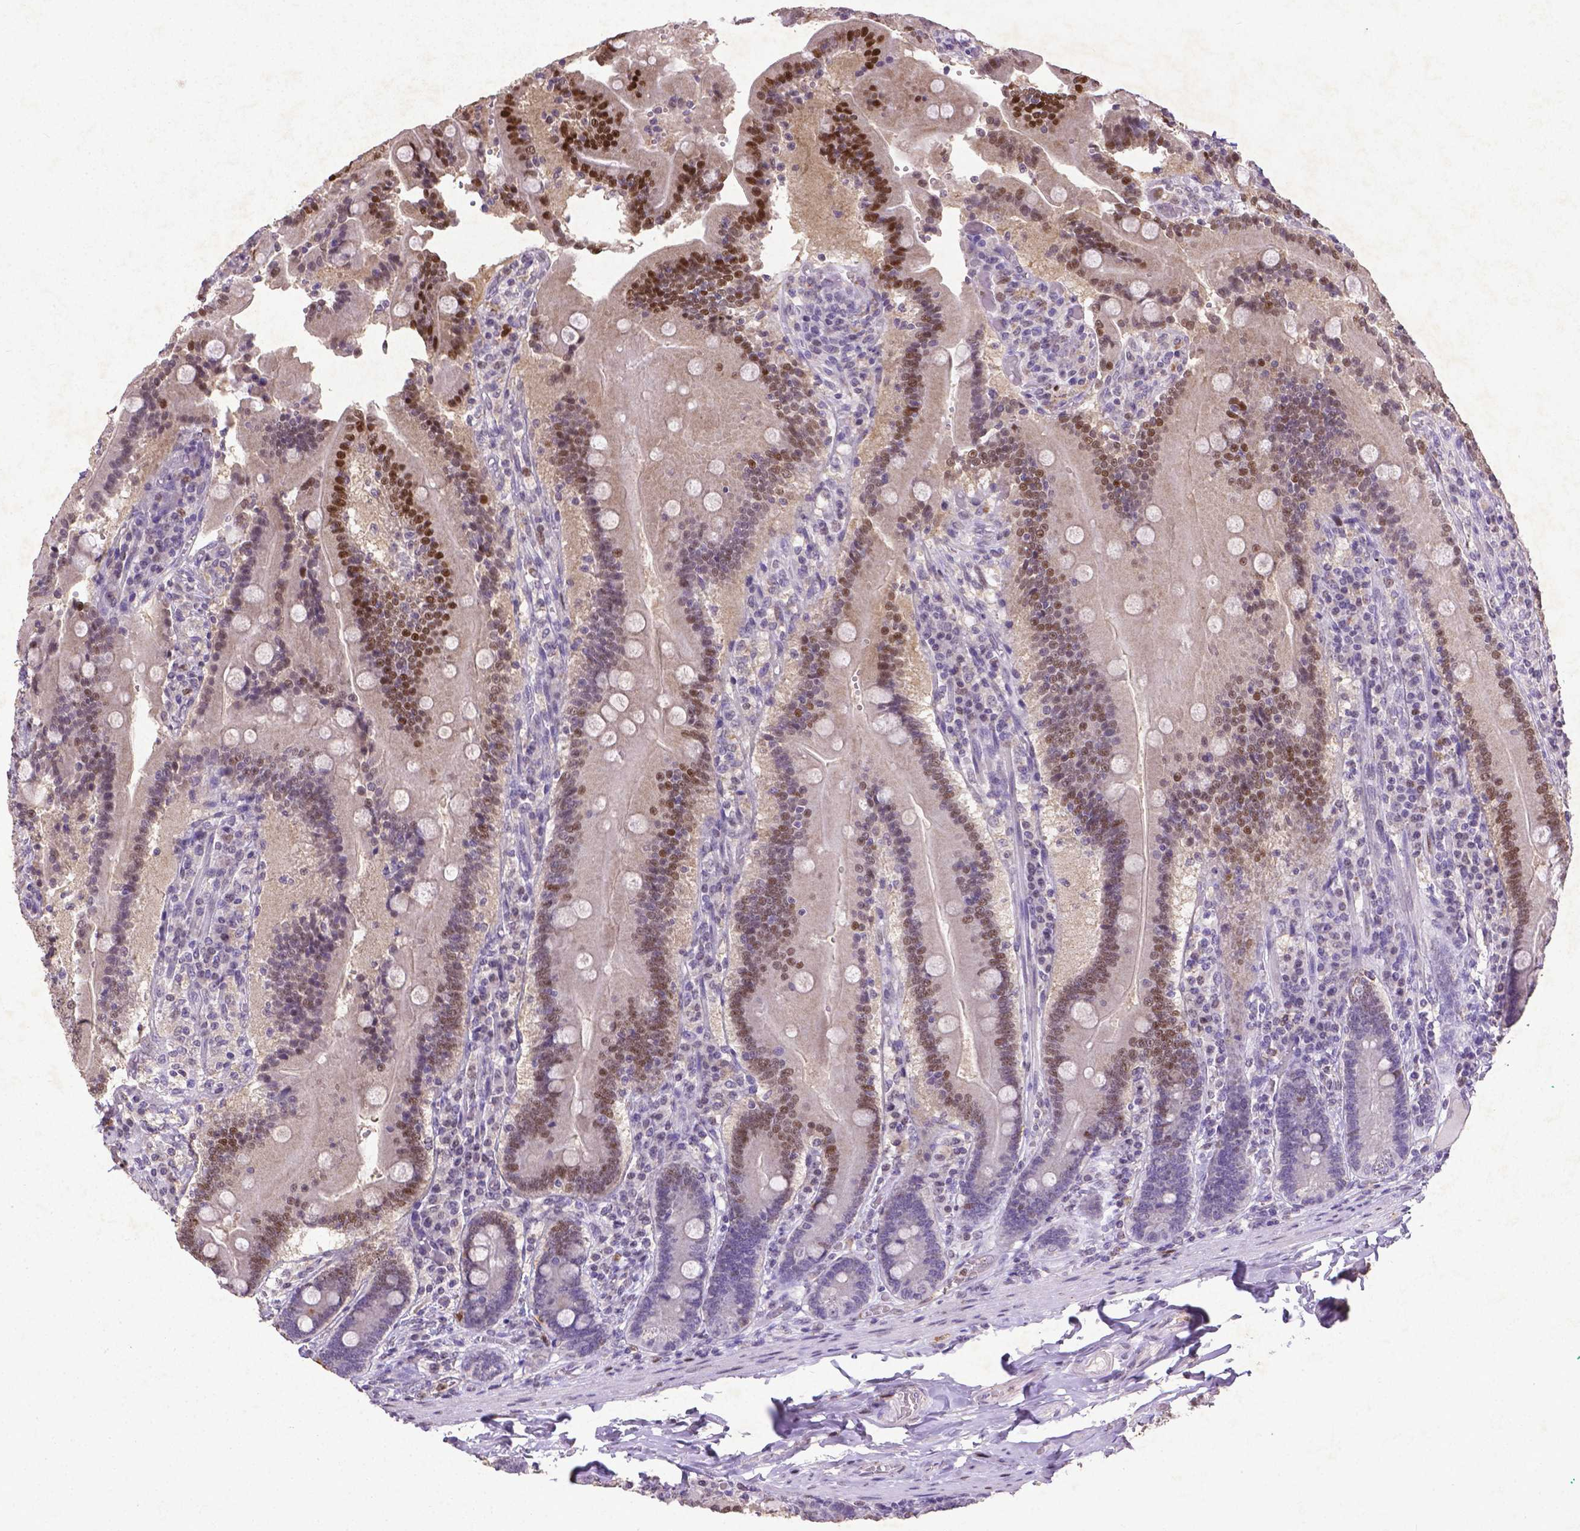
{"staining": {"intensity": "moderate", "quantity": ">75%", "location": "cytoplasmic/membranous,nuclear"}, "tissue": "duodenum", "cell_type": "Glandular cells", "image_type": "normal", "snomed": [{"axis": "morphology", "description": "Normal tissue, NOS"}, {"axis": "topography", "description": "Duodenum"}], "caption": "Normal duodenum displays moderate cytoplasmic/membranous,nuclear staining in approximately >75% of glandular cells, visualized by immunohistochemistry.", "gene": "CDKN1A", "patient": {"sex": "female", "age": 62}}